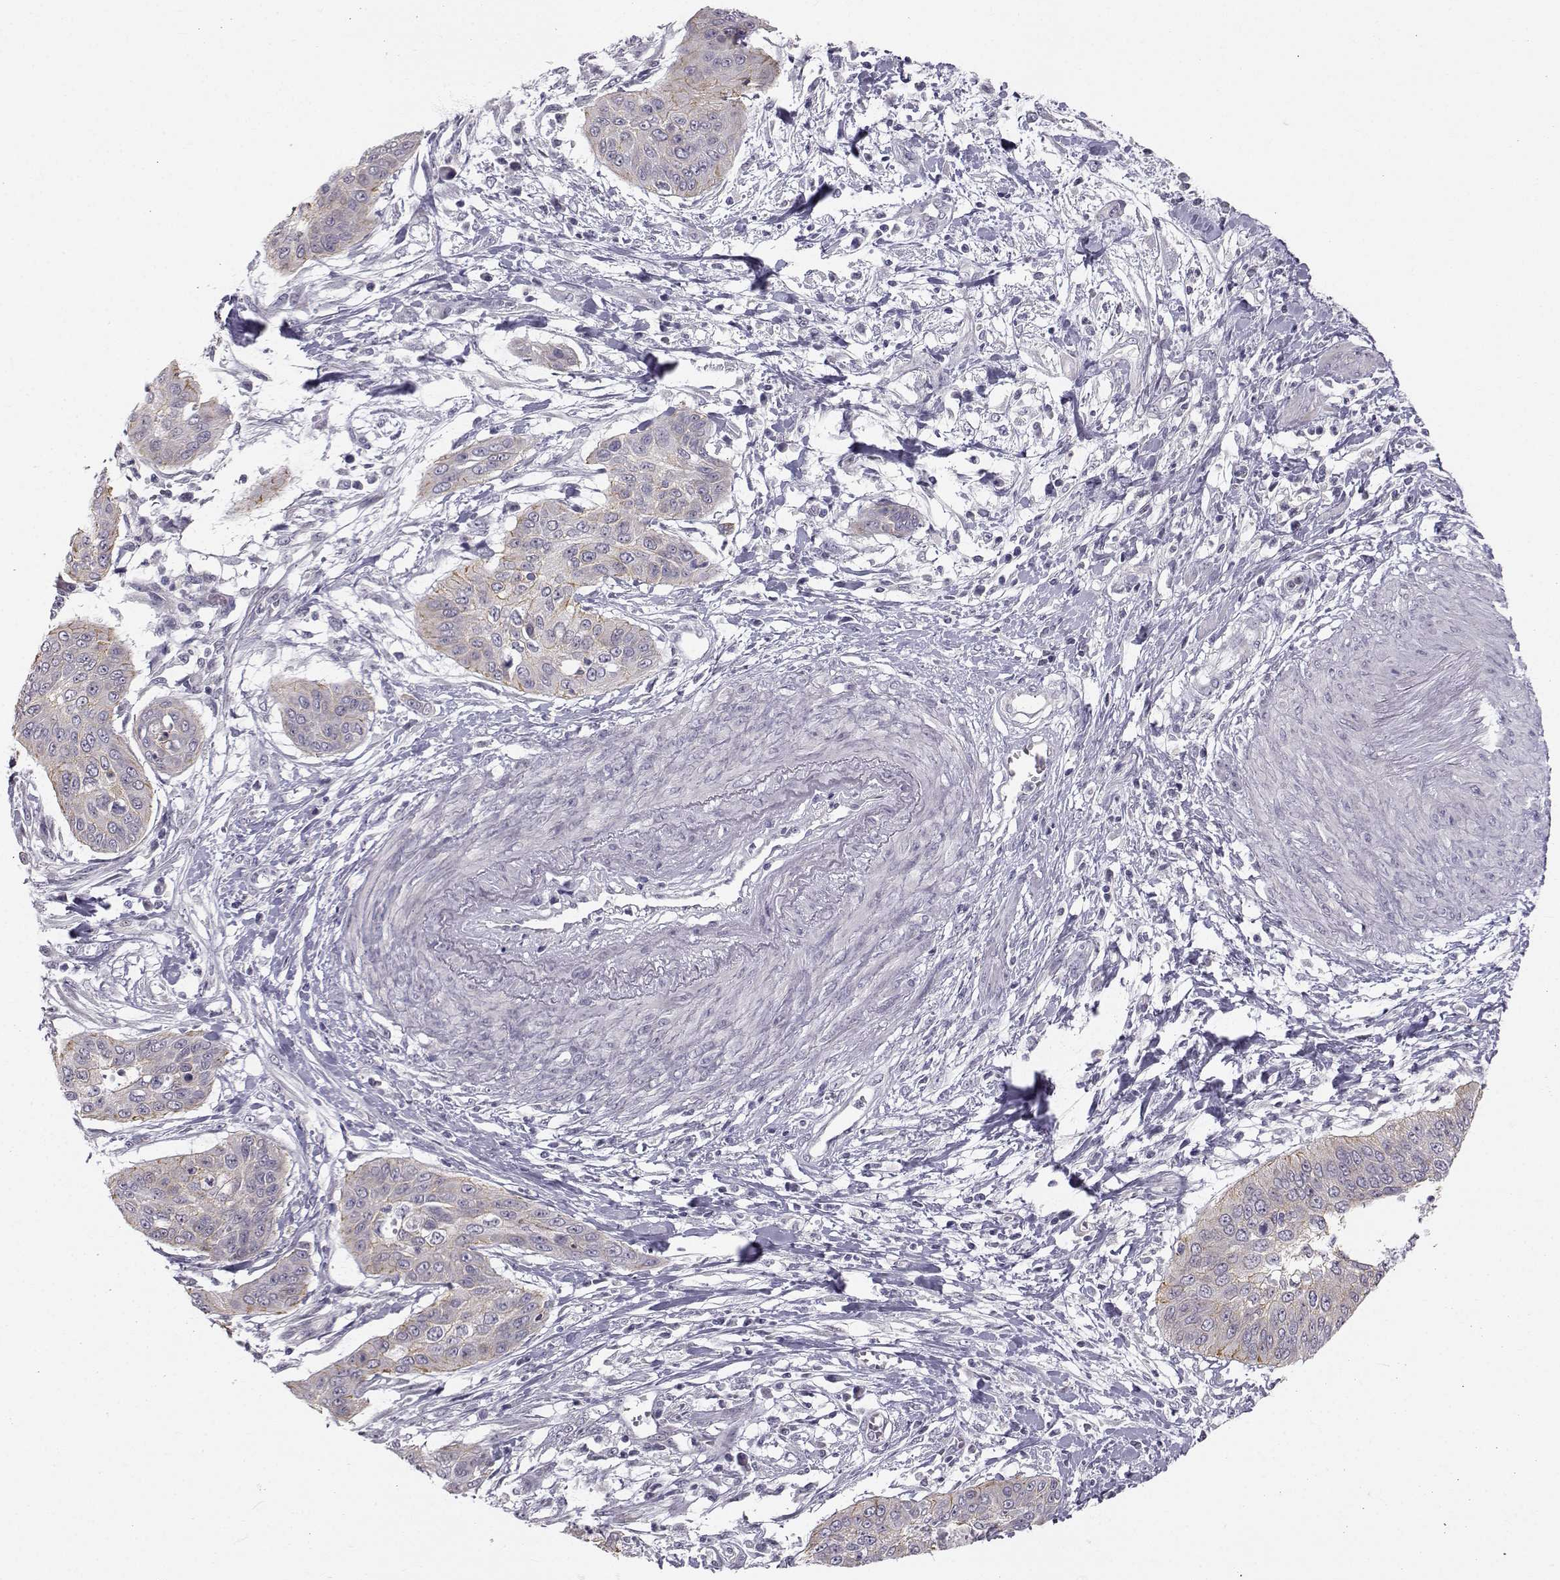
{"staining": {"intensity": "moderate", "quantity": "<25%", "location": "cytoplasmic/membranous"}, "tissue": "cervical cancer", "cell_type": "Tumor cells", "image_type": "cancer", "snomed": [{"axis": "morphology", "description": "Squamous cell carcinoma, NOS"}, {"axis": "topography", "description": "Cervix"}], "caption": "Immunohistochemistry staining of cervical squamous cell carcinoma, which demonstrates low levels of moderate cytoplasmic/membranous expression in about <25% of tumor cells indicating moderate cytoplasmic/membranous protein positivity. The staining was performed using DAB (brown) for protein detection and nuclei were counterstained in hematoxylin (blue).", "gene": "ZNF185", "patient": {"sex": "female", "age": 39}}